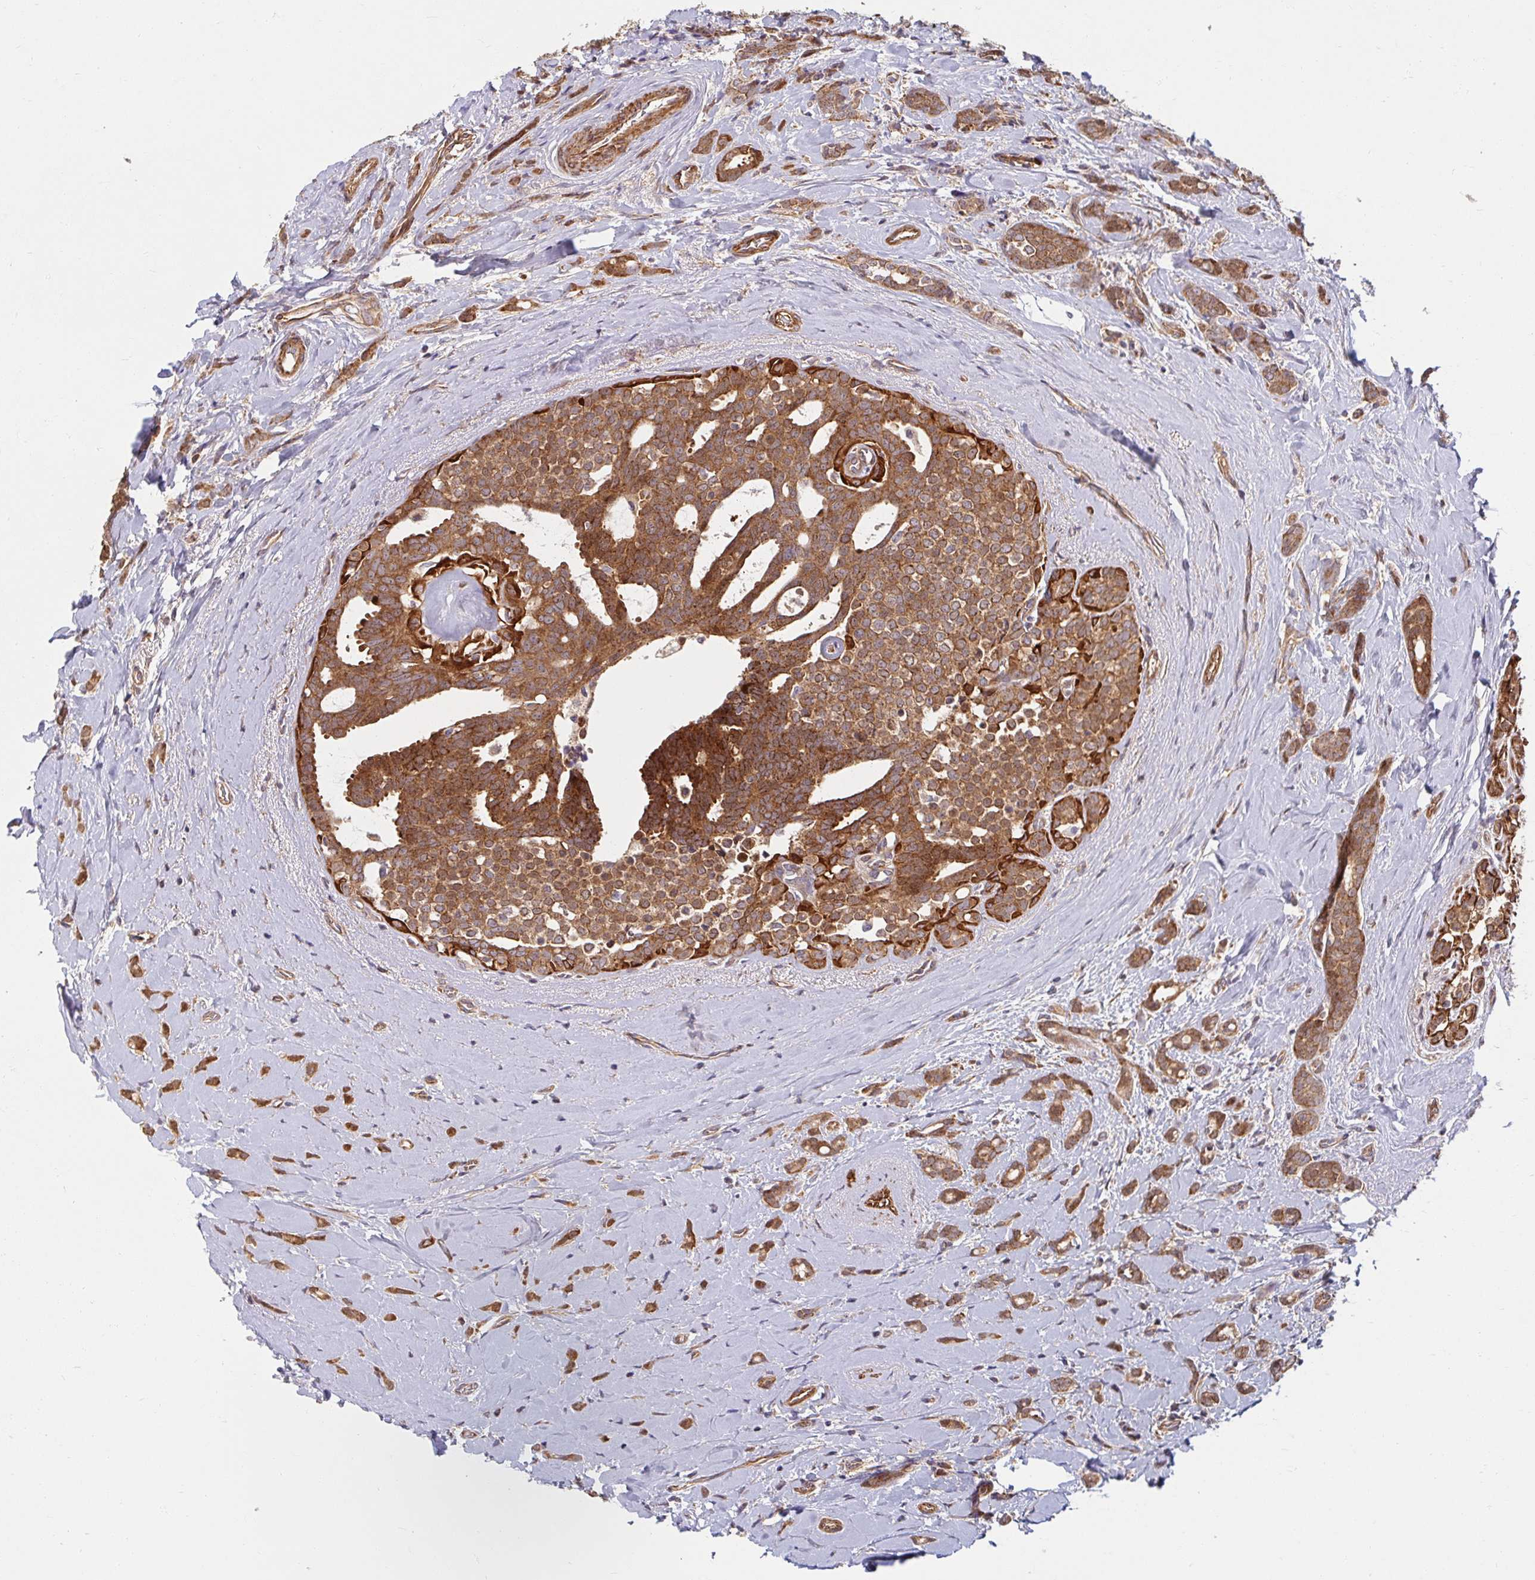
{"staining": {"intensity": "moderate", "quantity": ">75%", "location": "cytoplasmic/membranous"}, "tissue": "breast cancer", "cell_type": "Tumor cells", "image_type": "cancer", "snomed": [{"axis": "morphology", "description": "Intraductal carcinoma, in situ"}, {"axis": "morphology", "description": "Duct carcinoma"}, {"axis": "morphology", "description": "Lobular carcinoma, in situ"}, {"axis": "topography", "description": "Breast"}], "caption": "This is an image of immunohistochemistry staining of breast cancer (lobular carcinoma in situ), which shows moderate staining in the cytoplasmic/membranous of tumor cells.", "gene": "BTF3", "patient": {"sex": "female", "age": 44}}